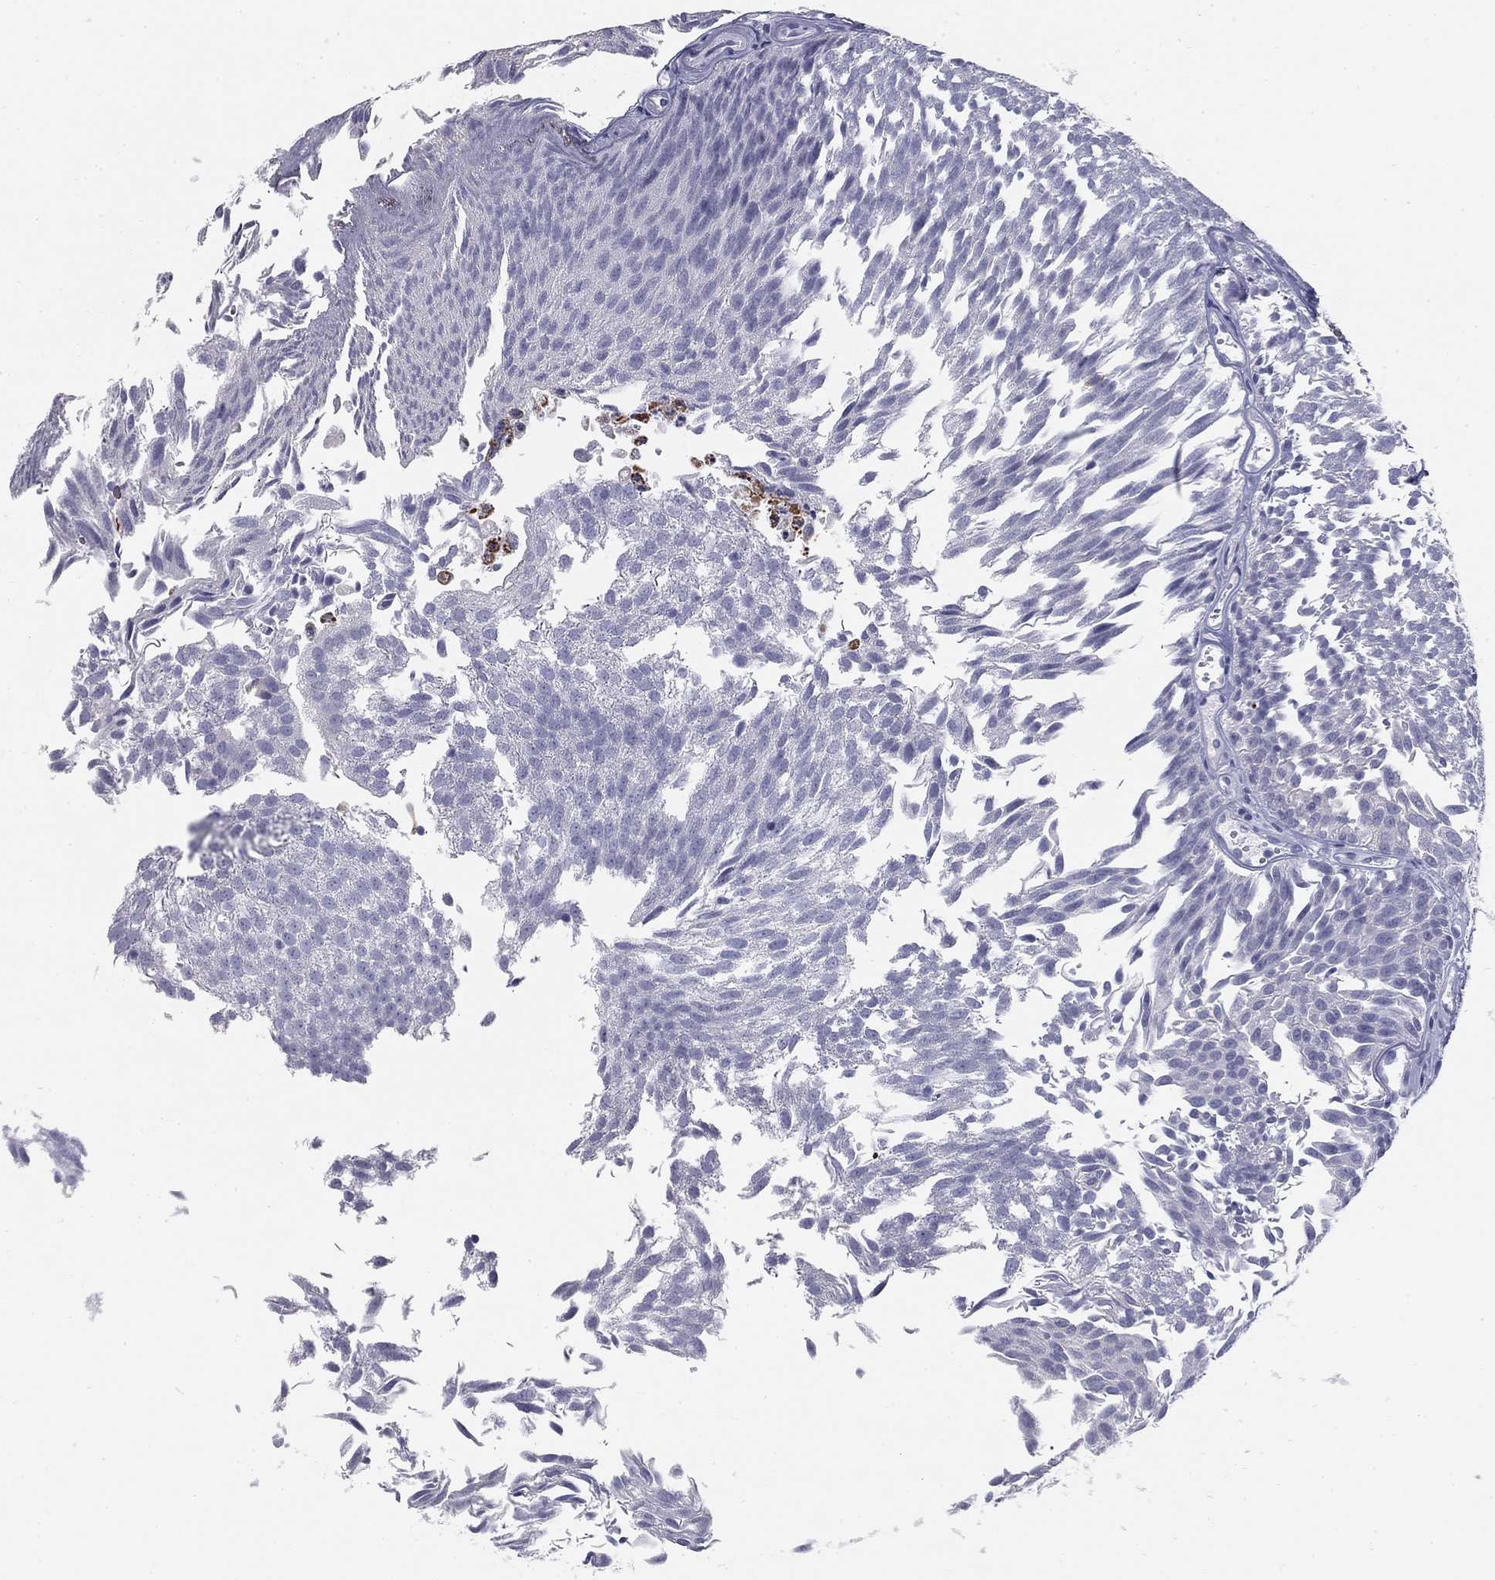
{"staining": {"intensity": "moderate", "quantity": "<25%", "location": "cytoplasmic/membranous"}, "tissue": "urothelial cancer", "cell_type": "Tumor cells", "image_type": "cancer", "snomed": [{"axis": "morphology", "description": "Urothelial carcinoma, Low grade"}, {"axis": "topography", "description": "Urinary bladder"}], "caption": "Human urothelial cancer stained with a protein marker exhibits moderate staining in tumor cells.", "gene": "SULT2B1", "patient": {"sex": "male", "age": 52}}